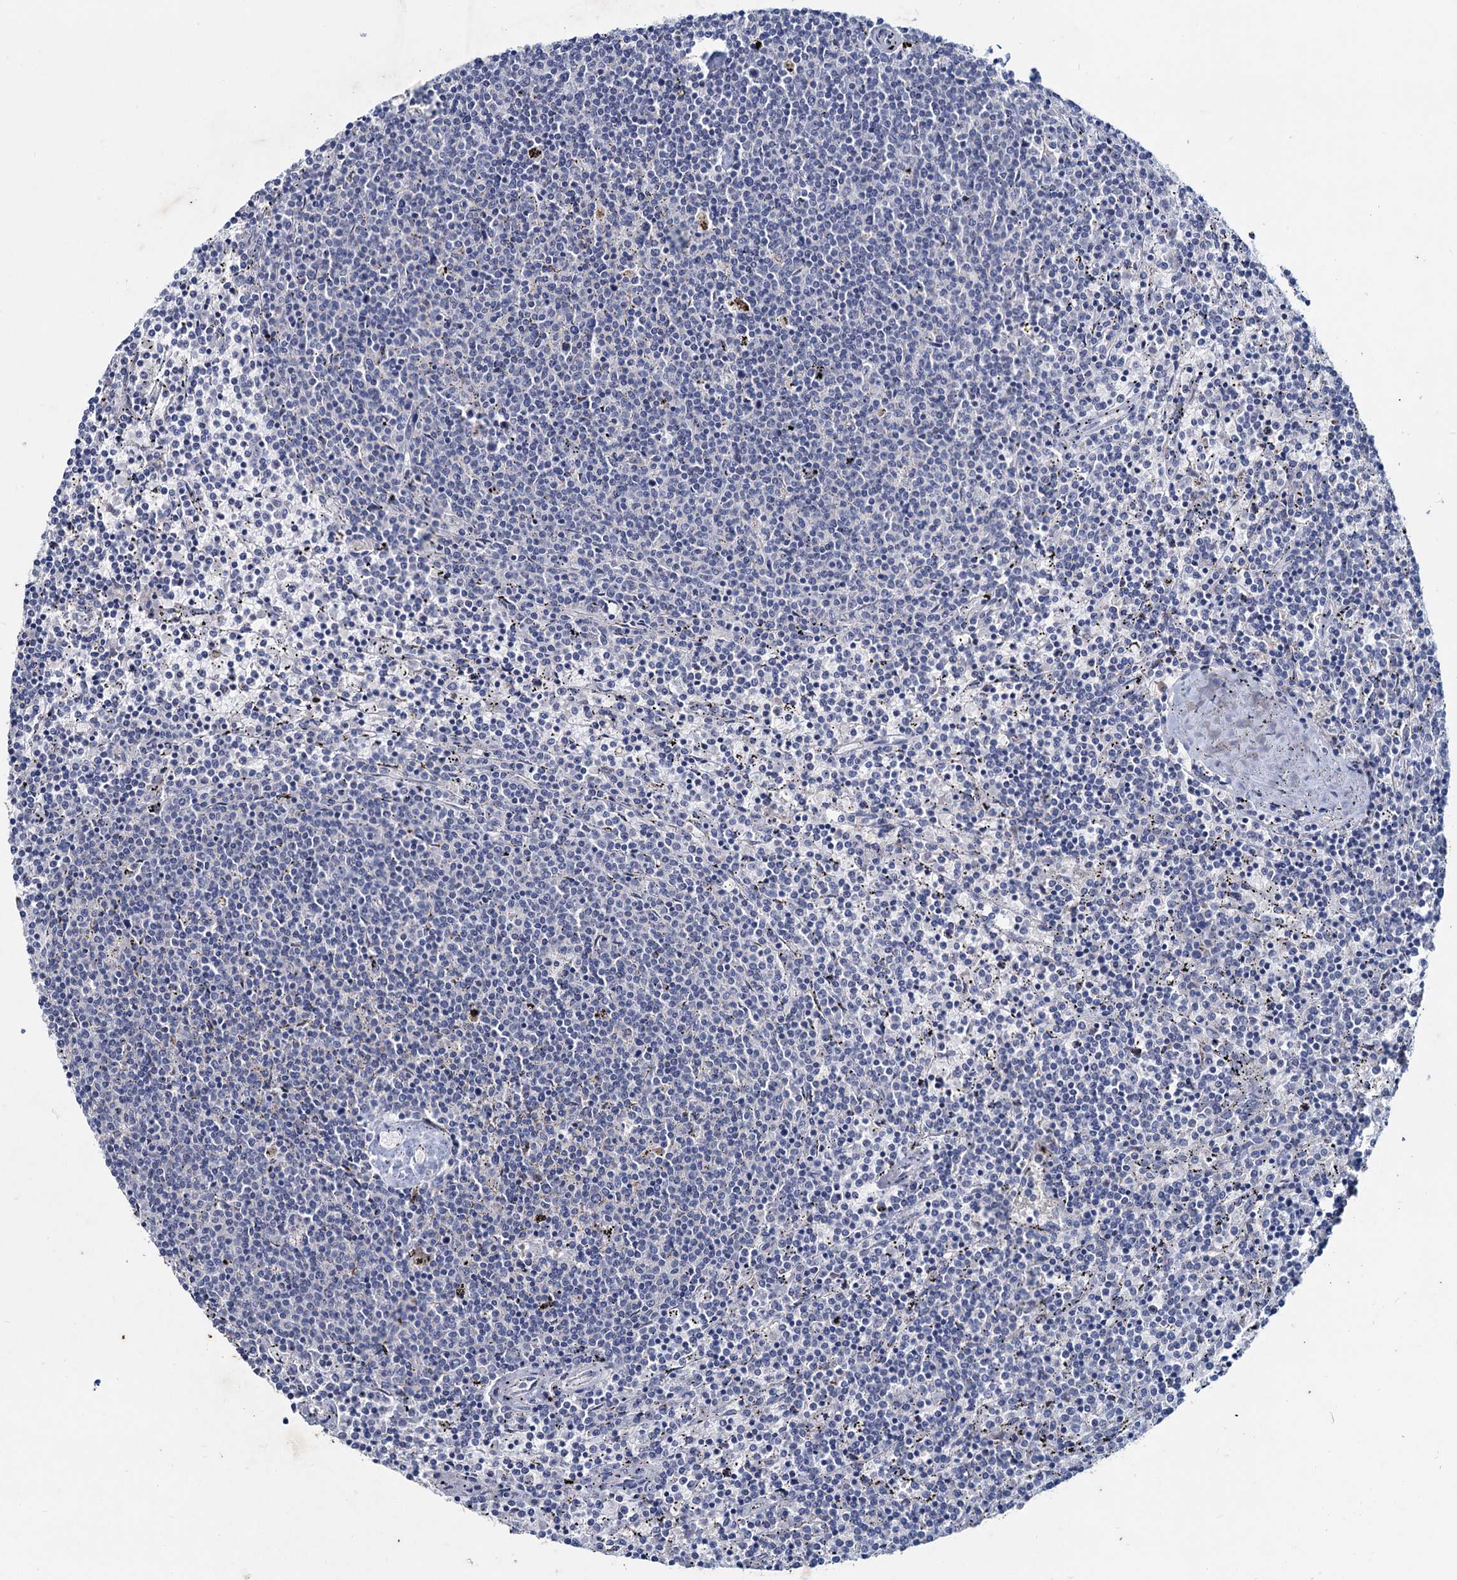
{"staining": {"intensity": "negative", "quantity": "none", "location": "none"}, "tissue": "lymphoma", "cell_type": "Tumor cells", "image_type": "cancer", "snomed": [{"axis": "morphology", "description": "Malignant lymphoma, non-Hodgkin's type, Low grade"}, {"axis": "topography", "description": "Spleen"}], "caption": "A high-resolution photomicrograph shows immunohistochemistry staining of lymphoma, which shows no significant positivity in tumor cells.", "gene": "TMX2", "patient": {"sex": "female", "age": 50}}